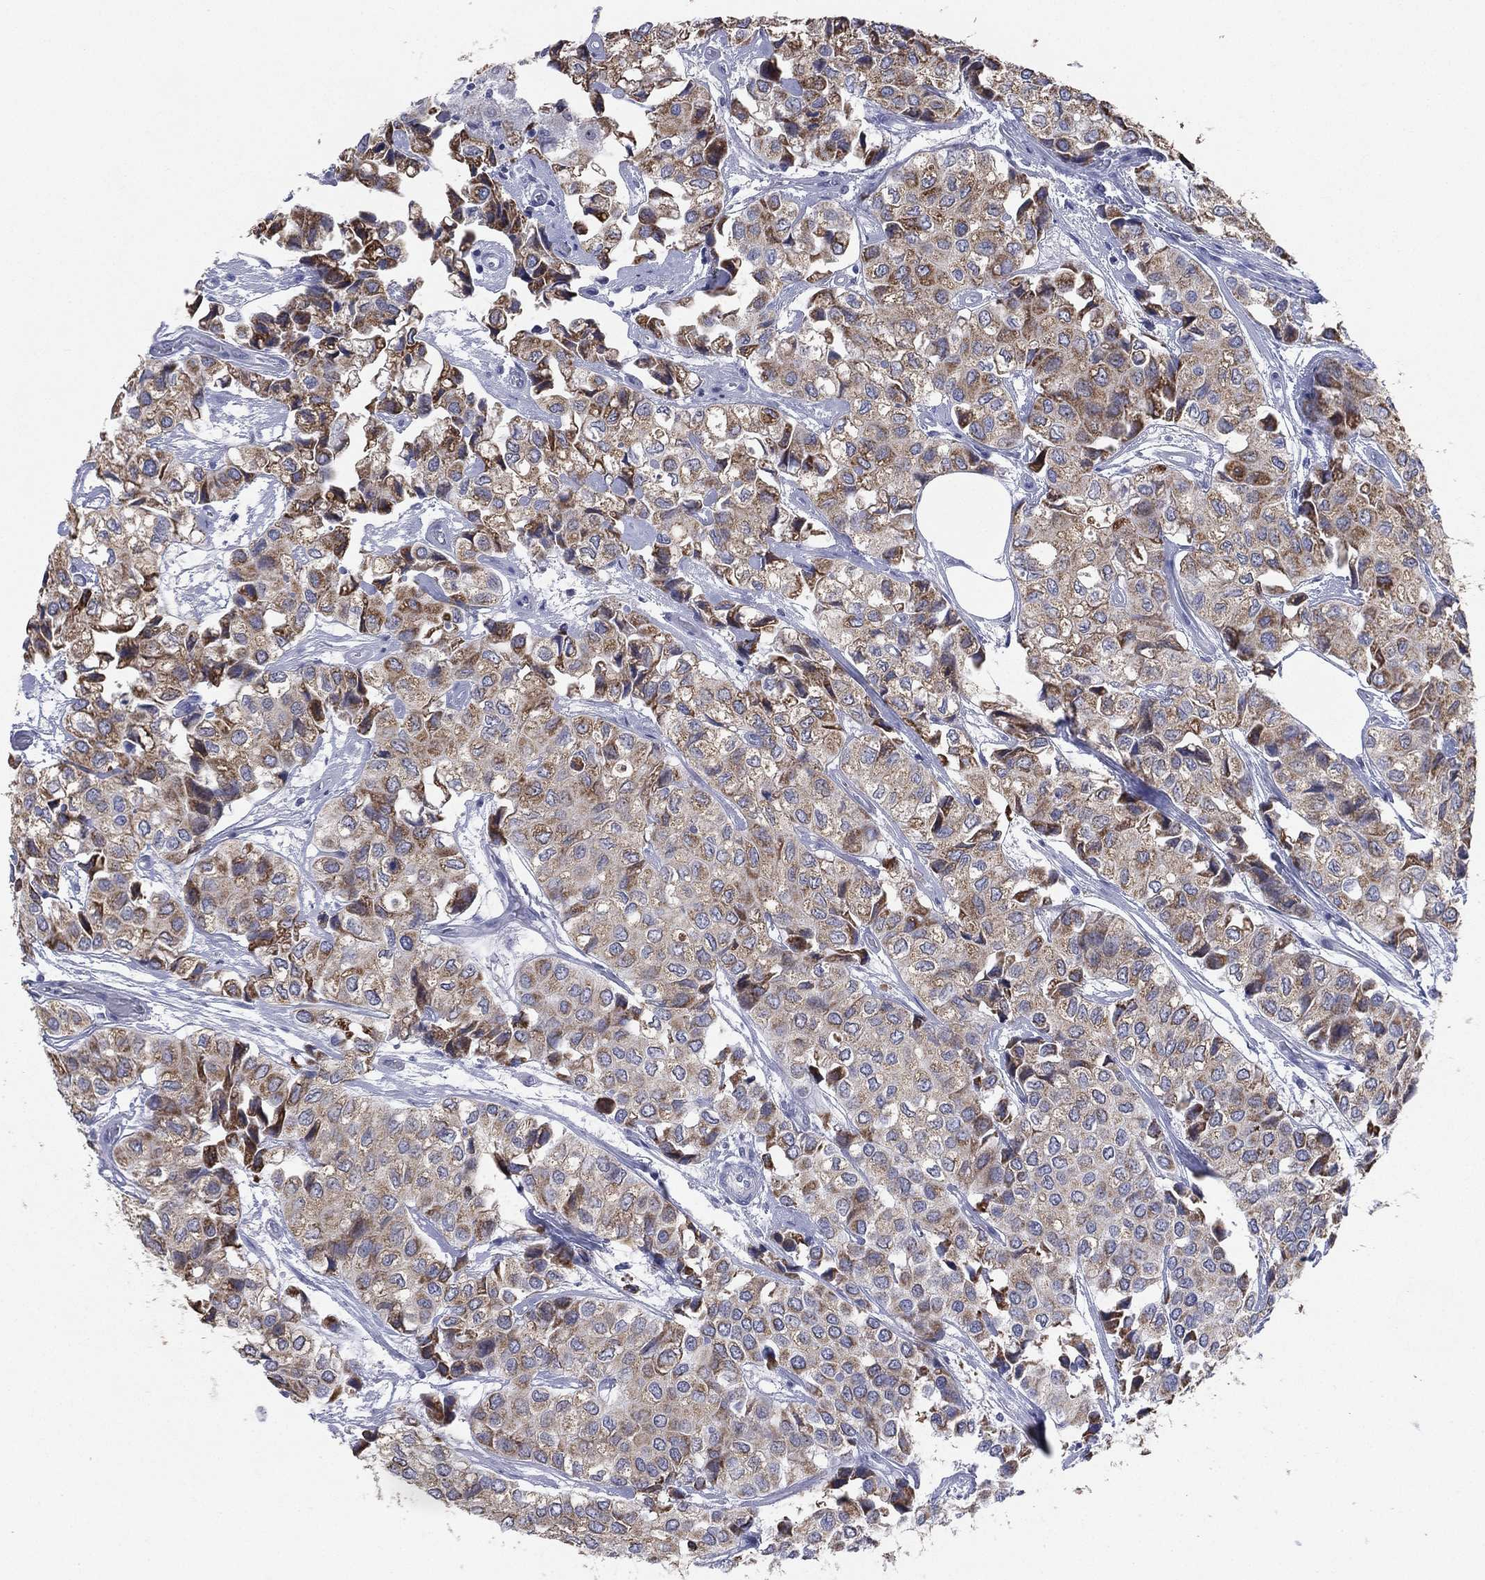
{"staining": {"intensity": "moderate", "quantity": ">75%", "location": "cytoplasmic/membranous"}, "tissue": "urothelial cancer", "cell_type": "Tumor cells", "image_type": "cancer", "snomed": [{"axis": "morphology", "description": "Urothelial carcinoma, High grade"}, {"axis": "topography", "description": "Urinary bladder"}], "caption": "Immunohistochemical staining of human urothelial cancer displays medium levels of moderate cytoplasmic/membranous protein staining in about >75% of tumor cells. (IHC, brightfield microscopy, high magnification).", "gene": "CD22", "patient": {"sex": "male", "age": 73}}